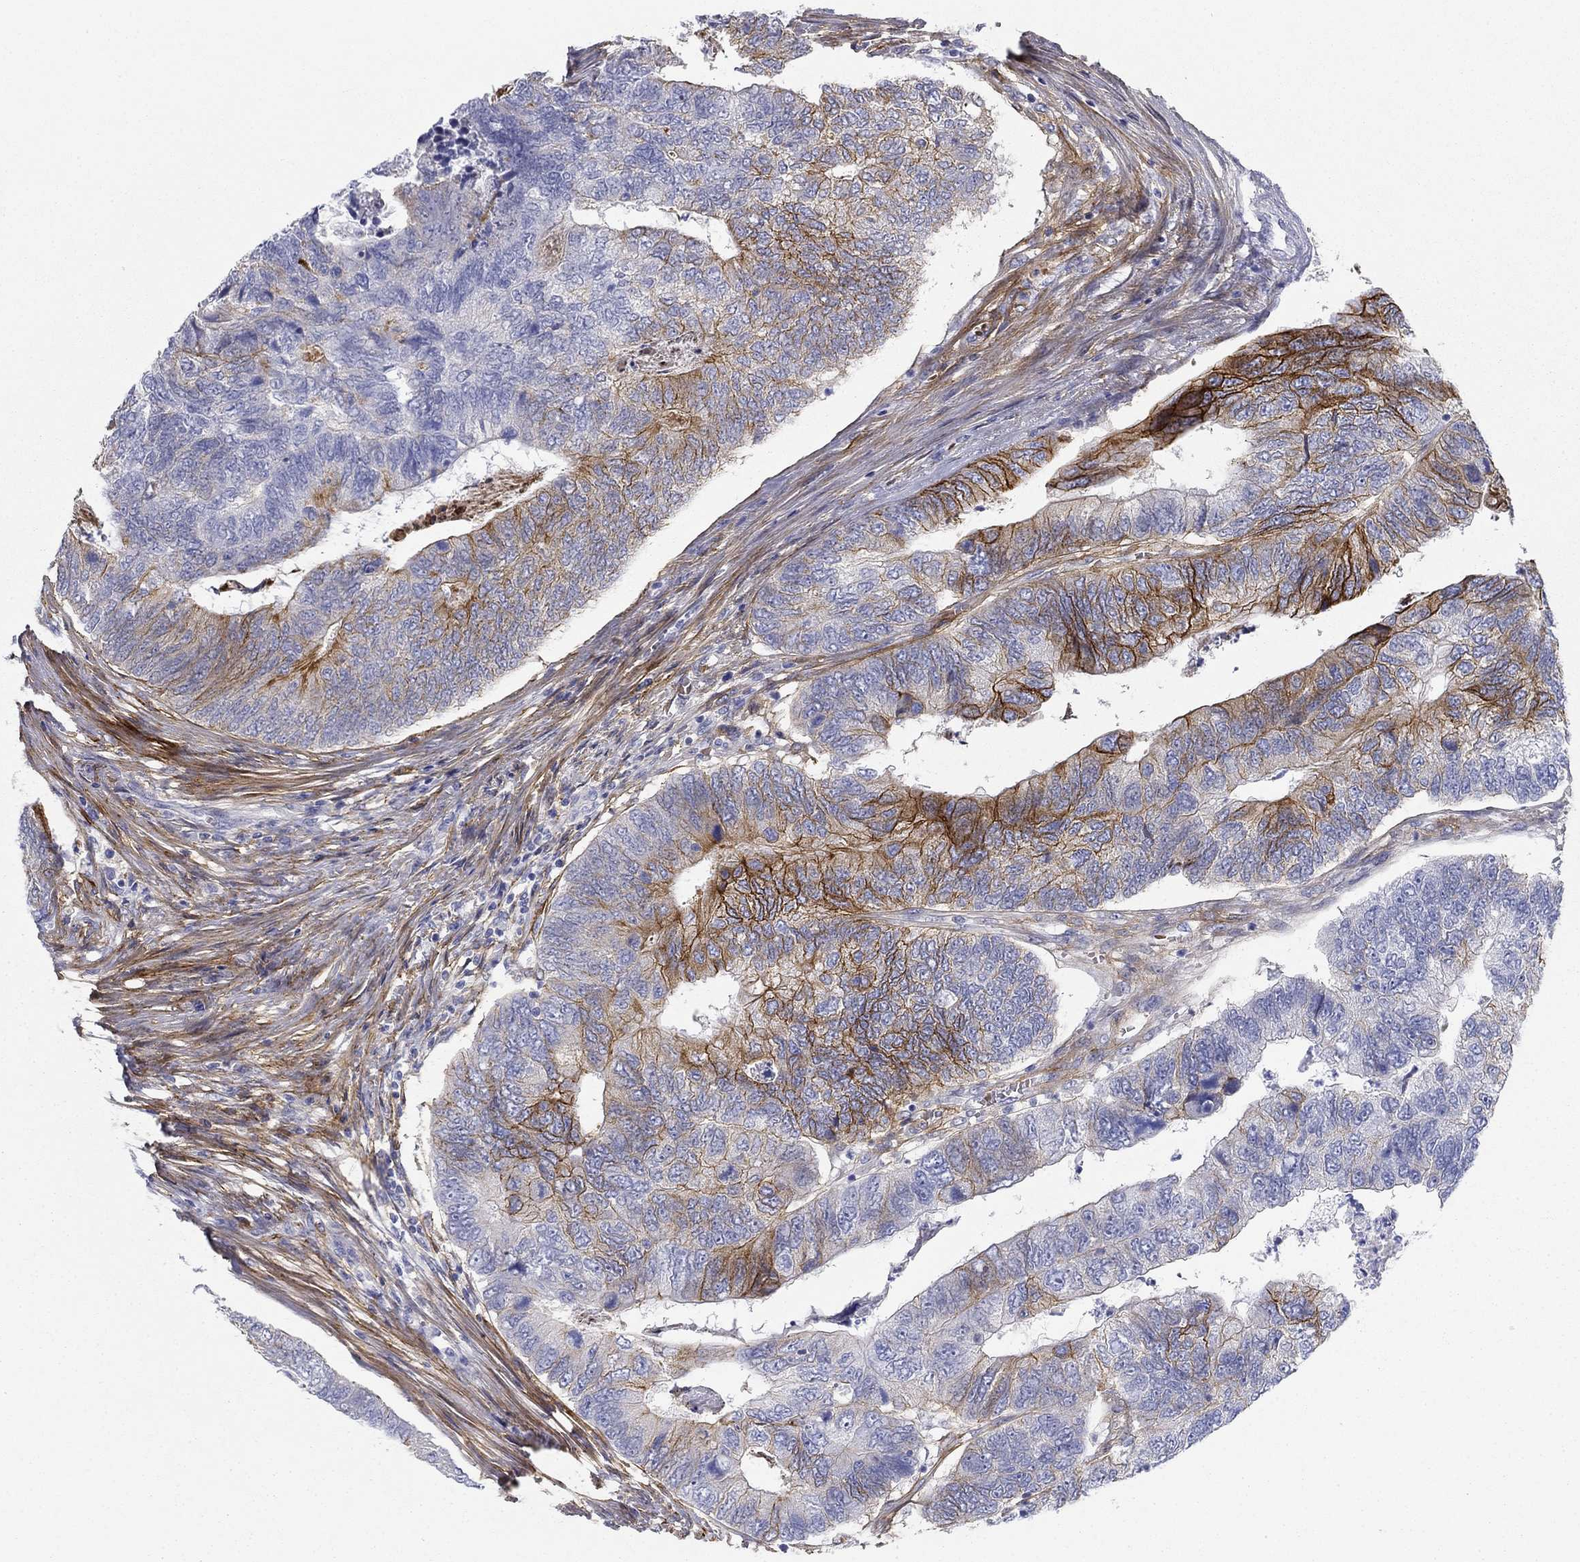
{"staining": {"intensity": "strong", "quantity": "<25%", "location": "cytoplasmic/membranous"}, "tissue": "colorectal cancer", "cell_type": "Tumor cells", "image_type": "cancer", "snomed": [{"axis": "morphology", "description": "Adenocarcinoma, NOS"}, {"axis": "topography", "description": "Colon"}], "caption": "Protein staining reveals strong cytoplasmic/membranous staining in about <25% of tumor cells in colorectal adenocarcinoma.", "gene": "GPC1", "patient": {"sex": "female", "age": 67}}